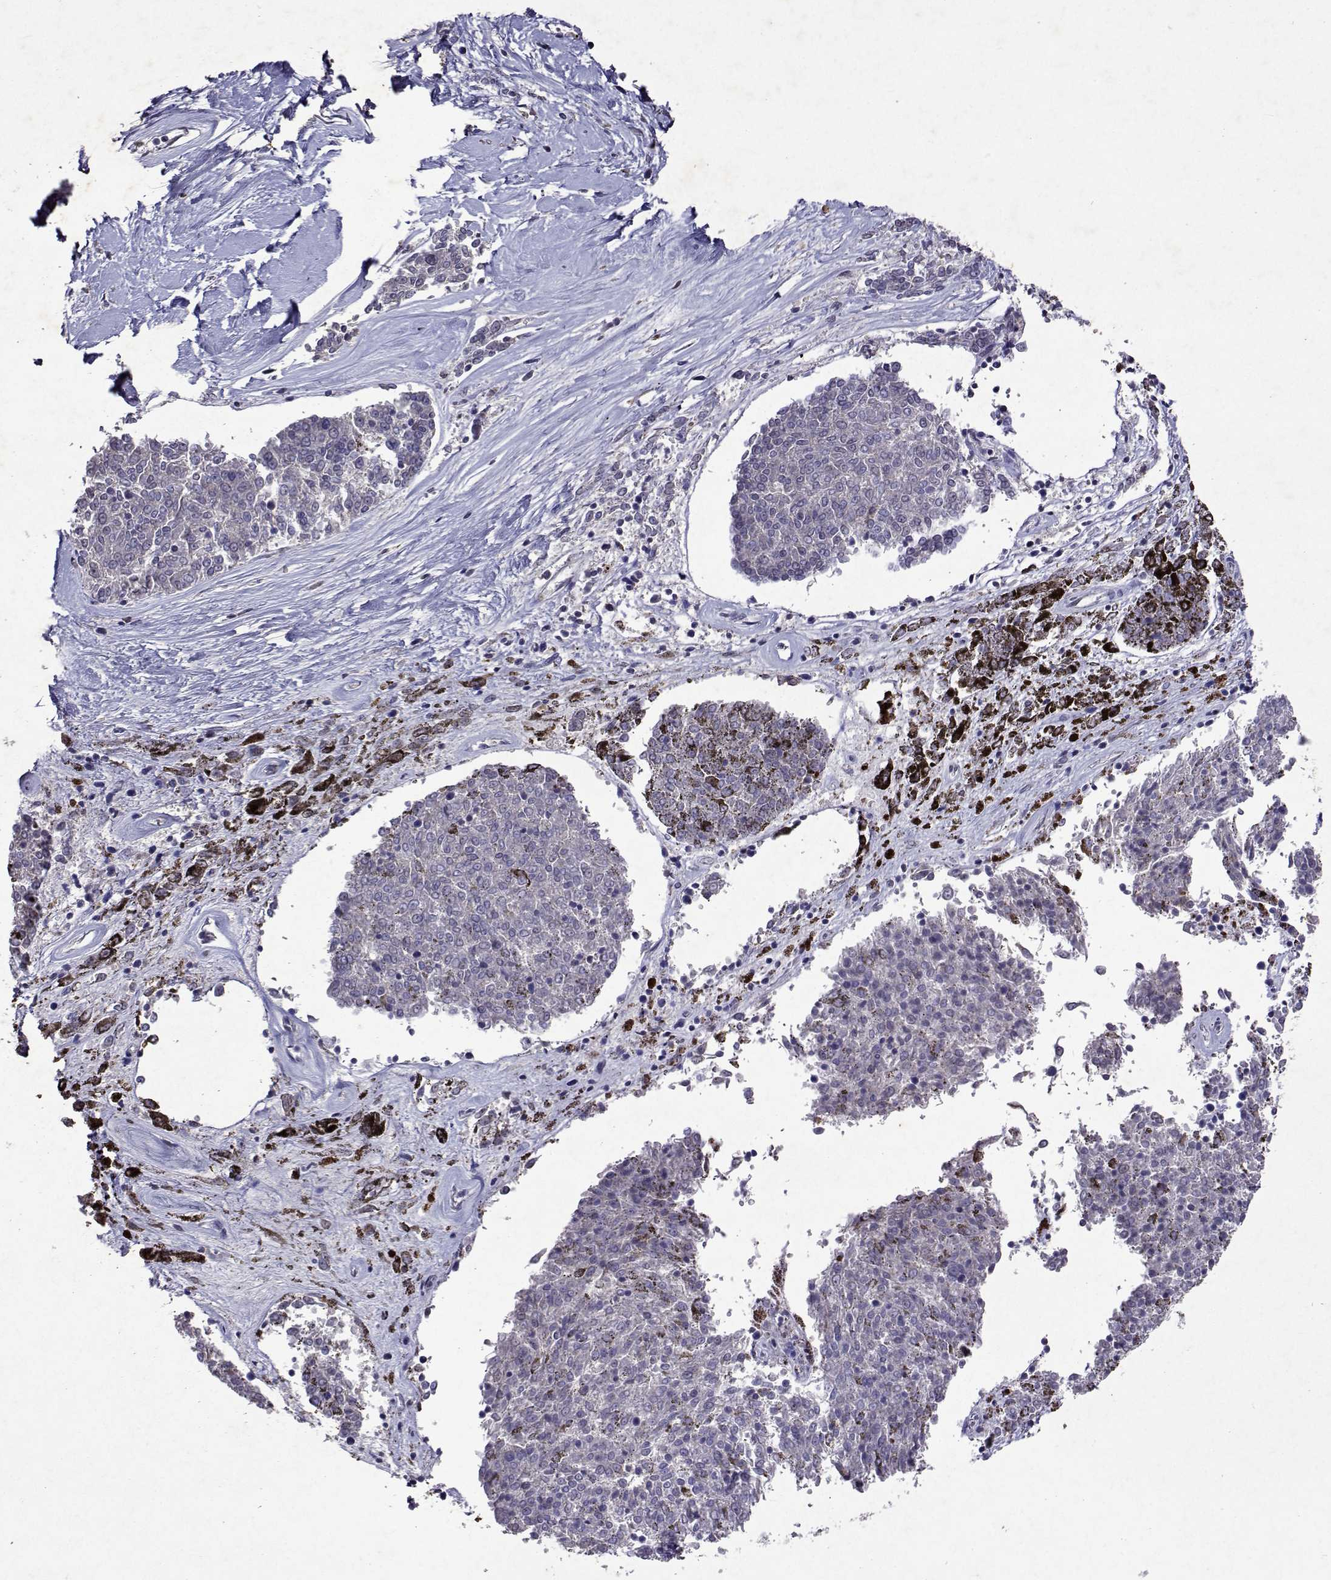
{"staining": {"intensity": "negative", "quantity": "none", "location": "none"}, "tissue": "melanoma", "cell_type": "Tumor cells", "image_type": "cancer", "snomed": [{"axis": "morphology", "description": "Malignant melanoma, NOS"}, {"axis": "topography", "description": "Skin"}], "caption": "IHC of human malignant melanoma reveals no expression in tumor cells.", "gene": "TARBP2", "patient": {"sex": "female", "age": 72}}